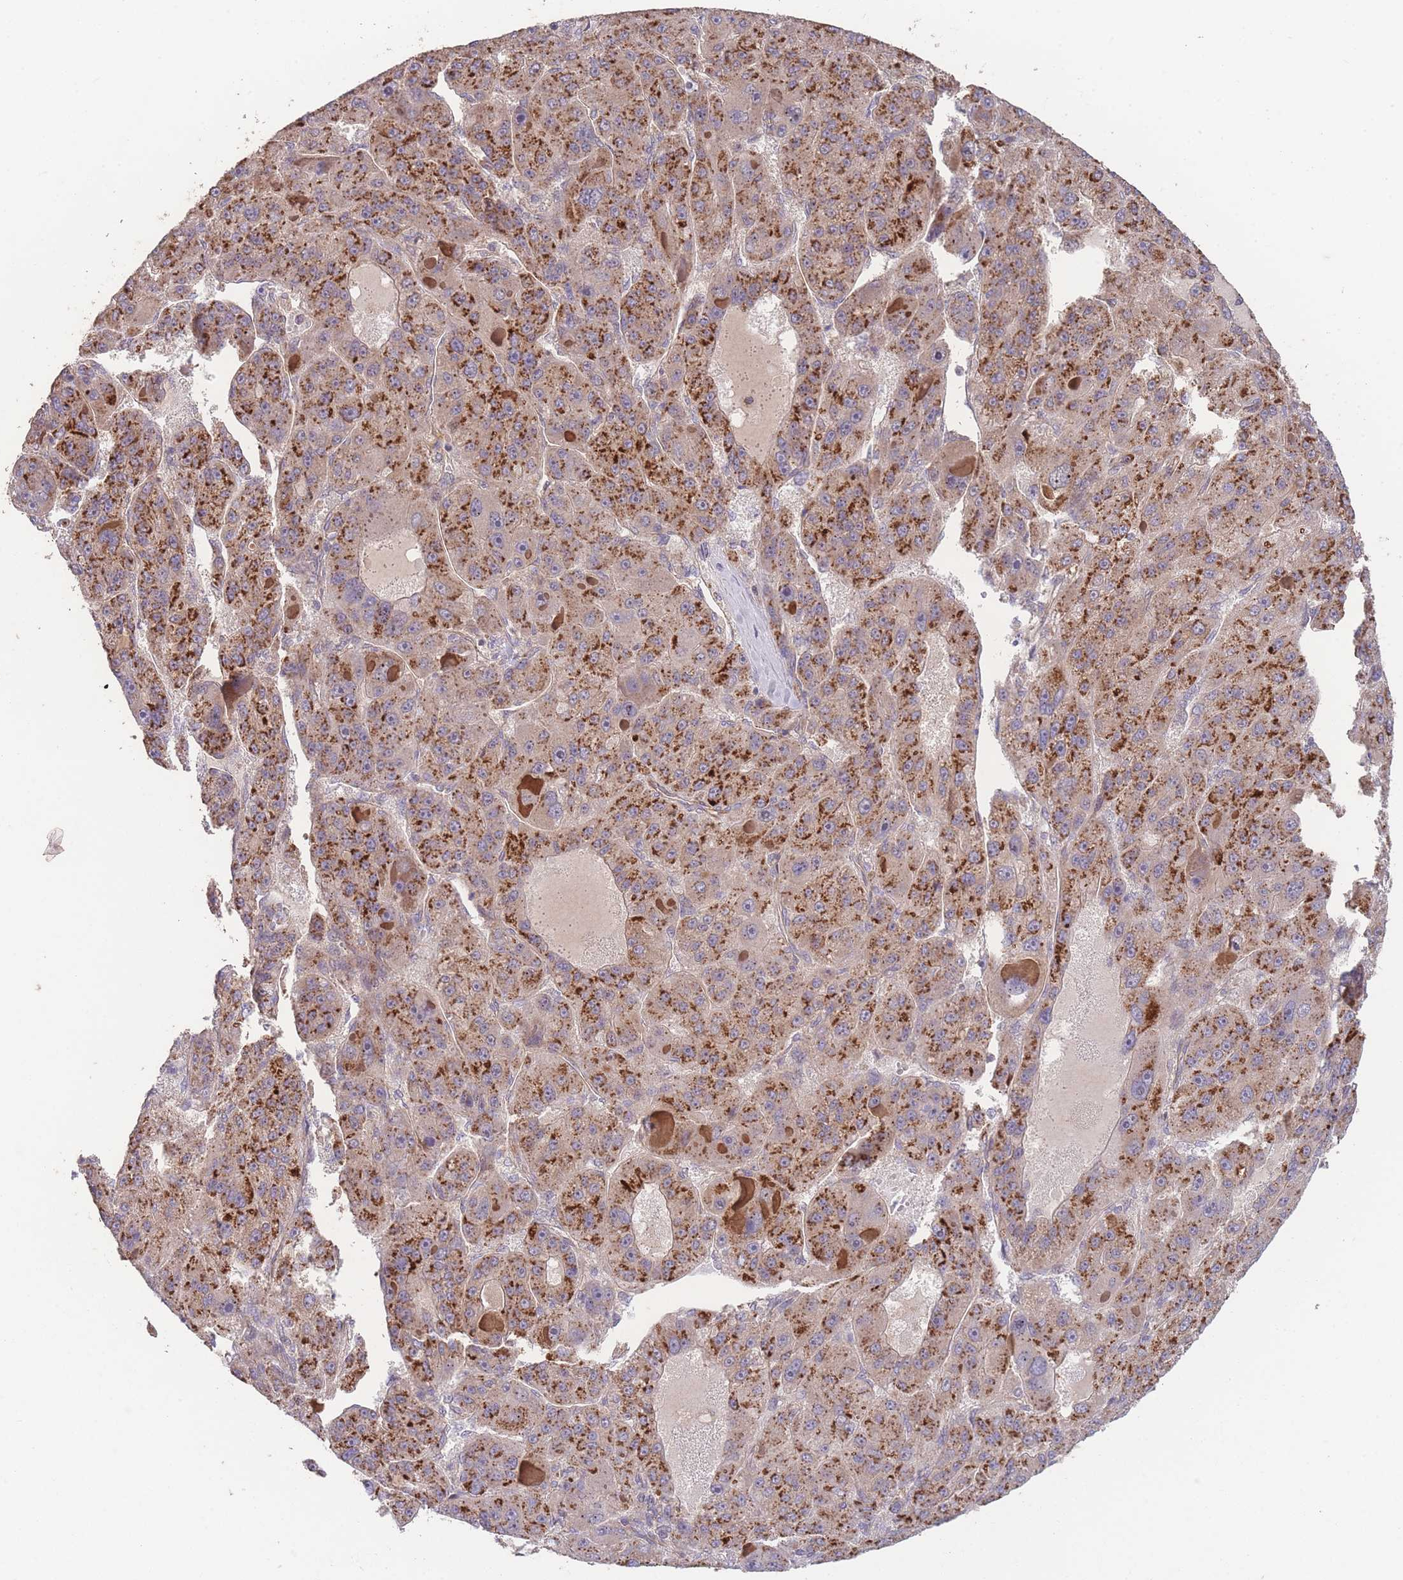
{"staining": {"intensity": "strong", "quantity": ">75%", "location": "cytoplasmic/membranous"}, "tissue": "liver cancer", "cell_type": "Tumor cells", "image_type": "cancer", "snomed": [{"axis": "morphology", "description": "Carcinoma, Hepatocellular, NOS"}, {"axis": "topography", "description": "Liver"}], "caption": "Protein staining of liver hepatocellular carcinoma tissue exhibits strong cytoplasmic/membranous expression in approximately >75% of tumor cells.", "gene": "PXMP4", "patient": {"sex": "male", "age": 76}}